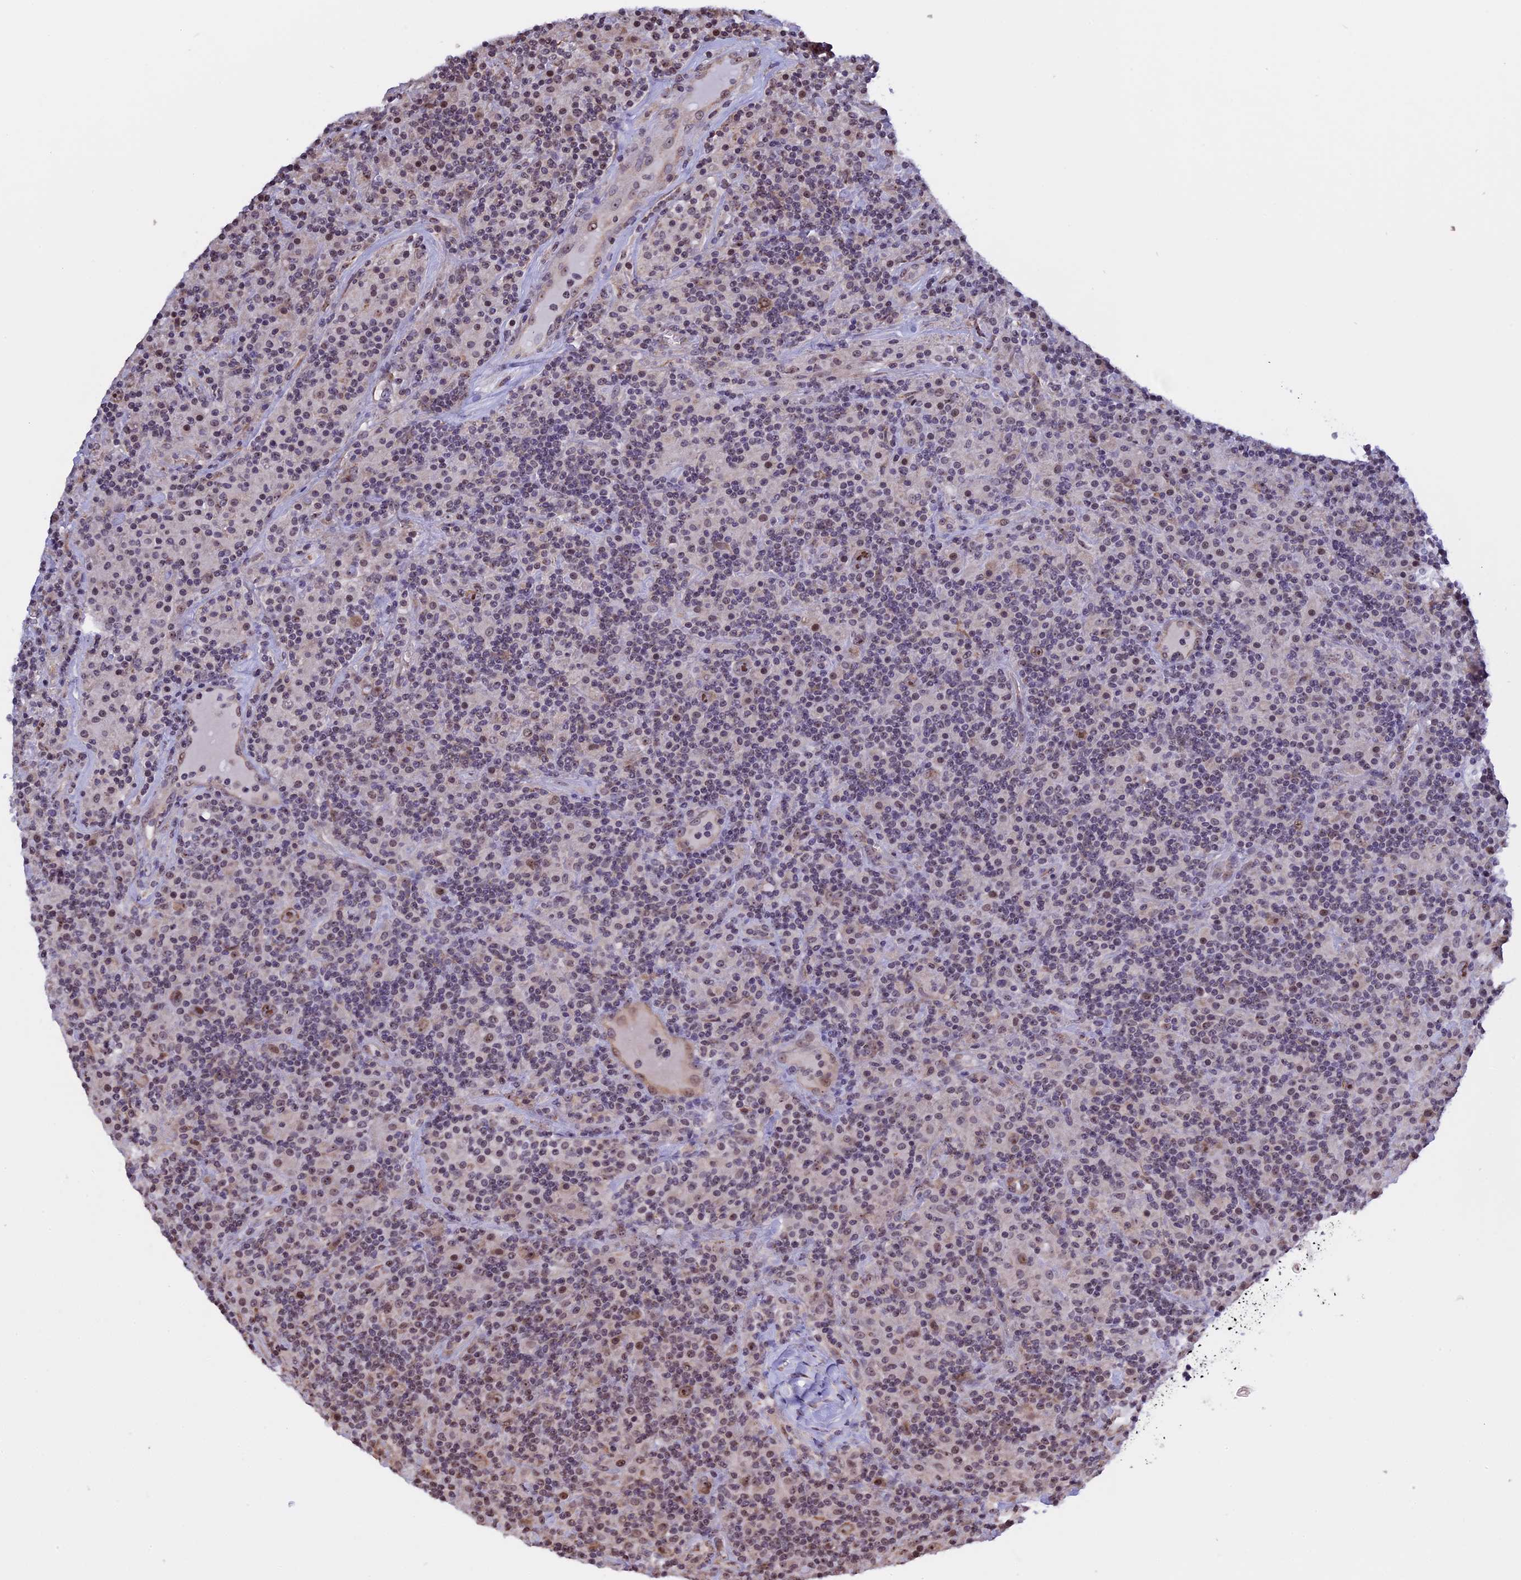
{"staining": {"intensity": "moderate", "quantity": ">75%", "location": "nuclear"}, "tissue": "lymphoma", "cell_type": "Tumor cells", "image_type": "cancer", "snomed": [{"axis": "morphology", "description": "Hodgkin's disease, NOS"}, {"axis": "topography", "description": "Lymph node"}], "caption": "This is an image of immunohistochemistry staining of lymphoma, which shows moderate staining in the nuclear of tumor cells.", "gene": "MGA", "patient": {"sex": "male", "age": 70}}